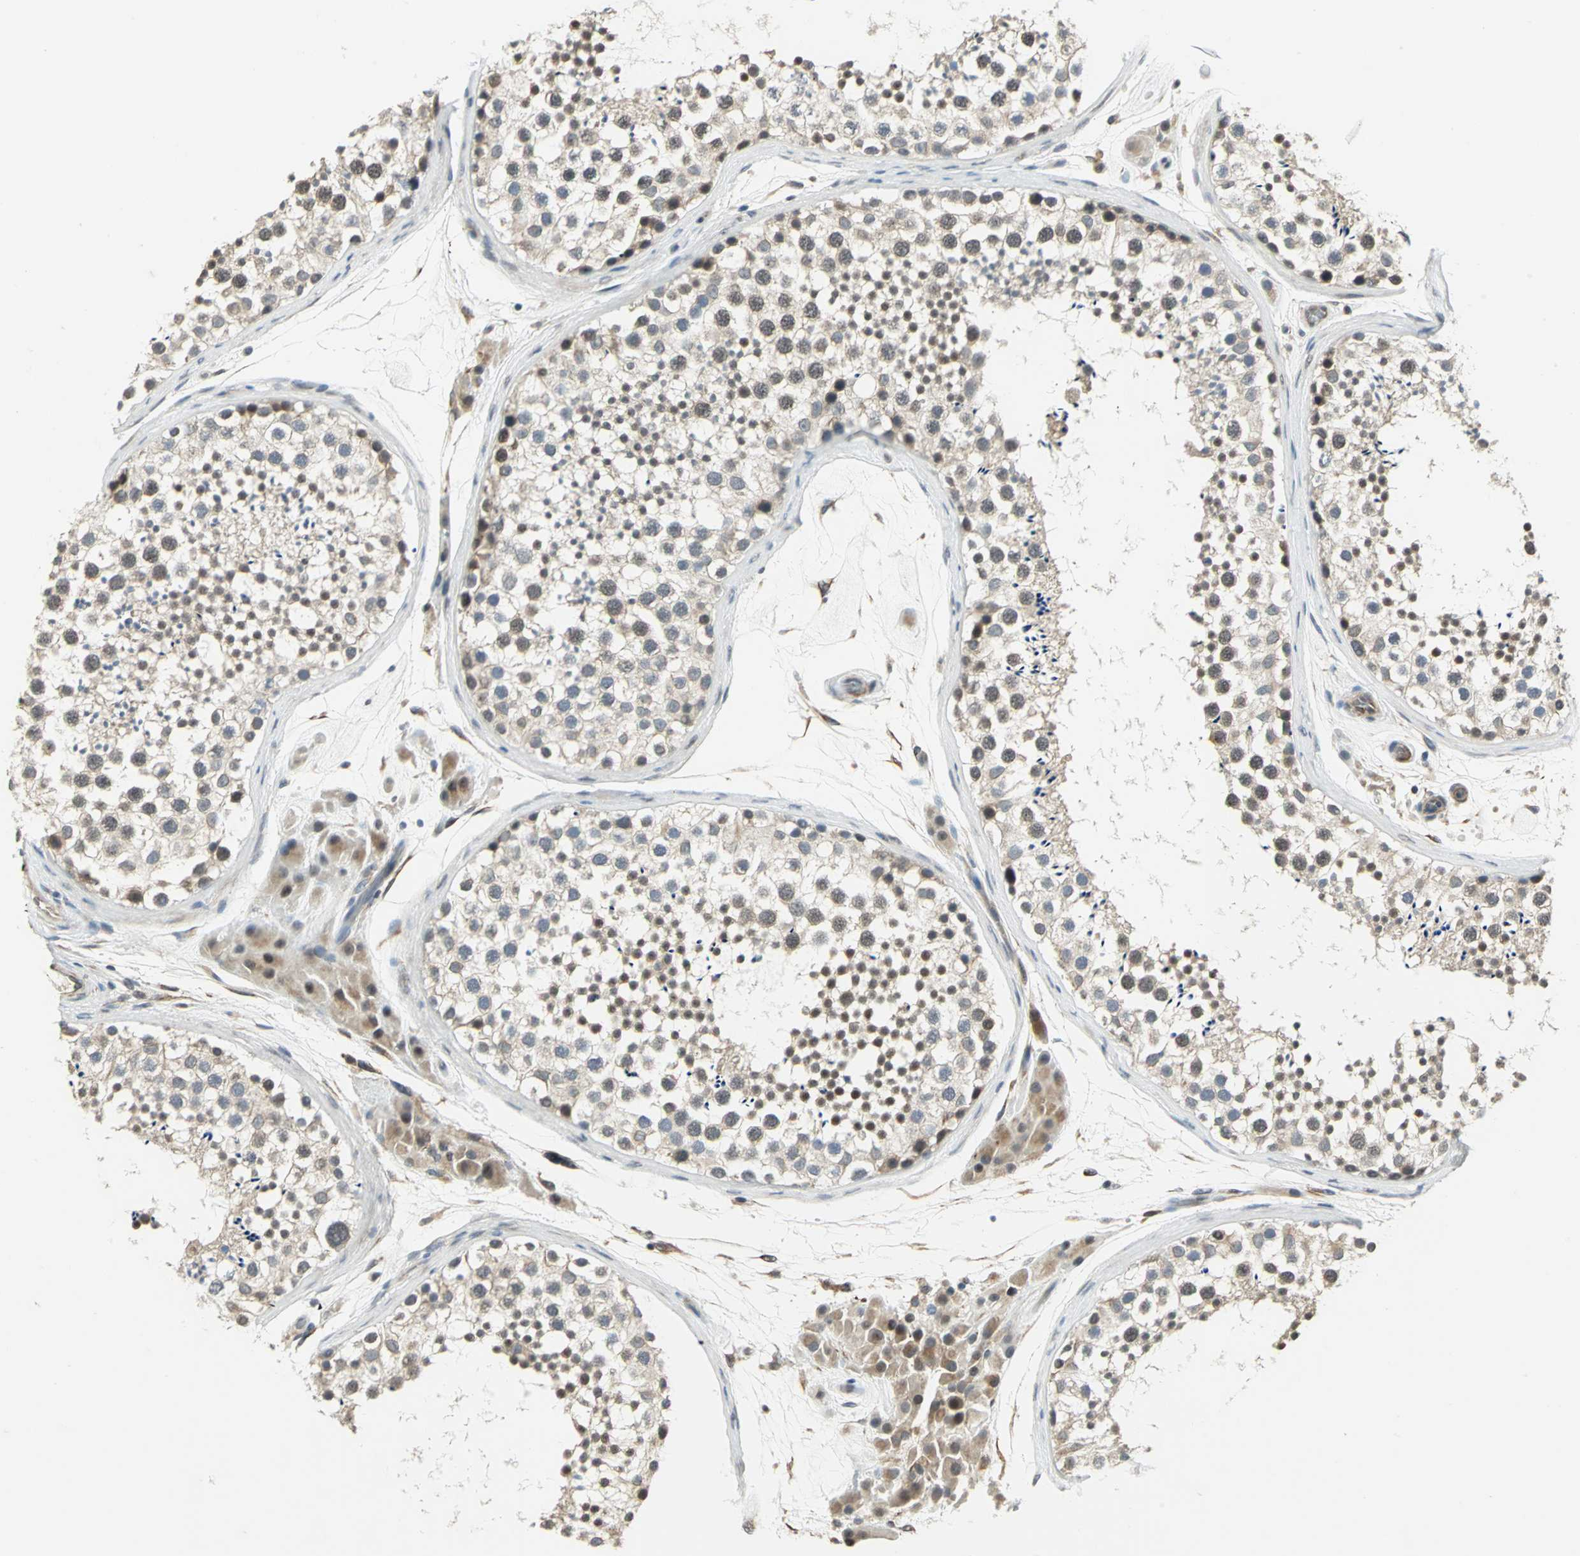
{"staining": {"intensity": "weak", "quantity": ">75%", "location": "cytoplasmic/membranous,nuclear"}, "tissue": "testis", "cell_type": "Cells in seminiferous ducts", "image_type": "normal", "snomed": [{"axis": "morphology", "description": "Normal tissue, NOS"}, {"axis": "topography", "description": "Testis"}], "caption": "Immunohistochemistry micrograph of normal human testis stained for a protein (brown), which displays low levels of weak cytoplasmic/membranous,nuclear expression in approximately >75% of cells in seminiferous ducts.", "gene": "PLAGL2", "patient": {"sex": "male", "age": 46}}